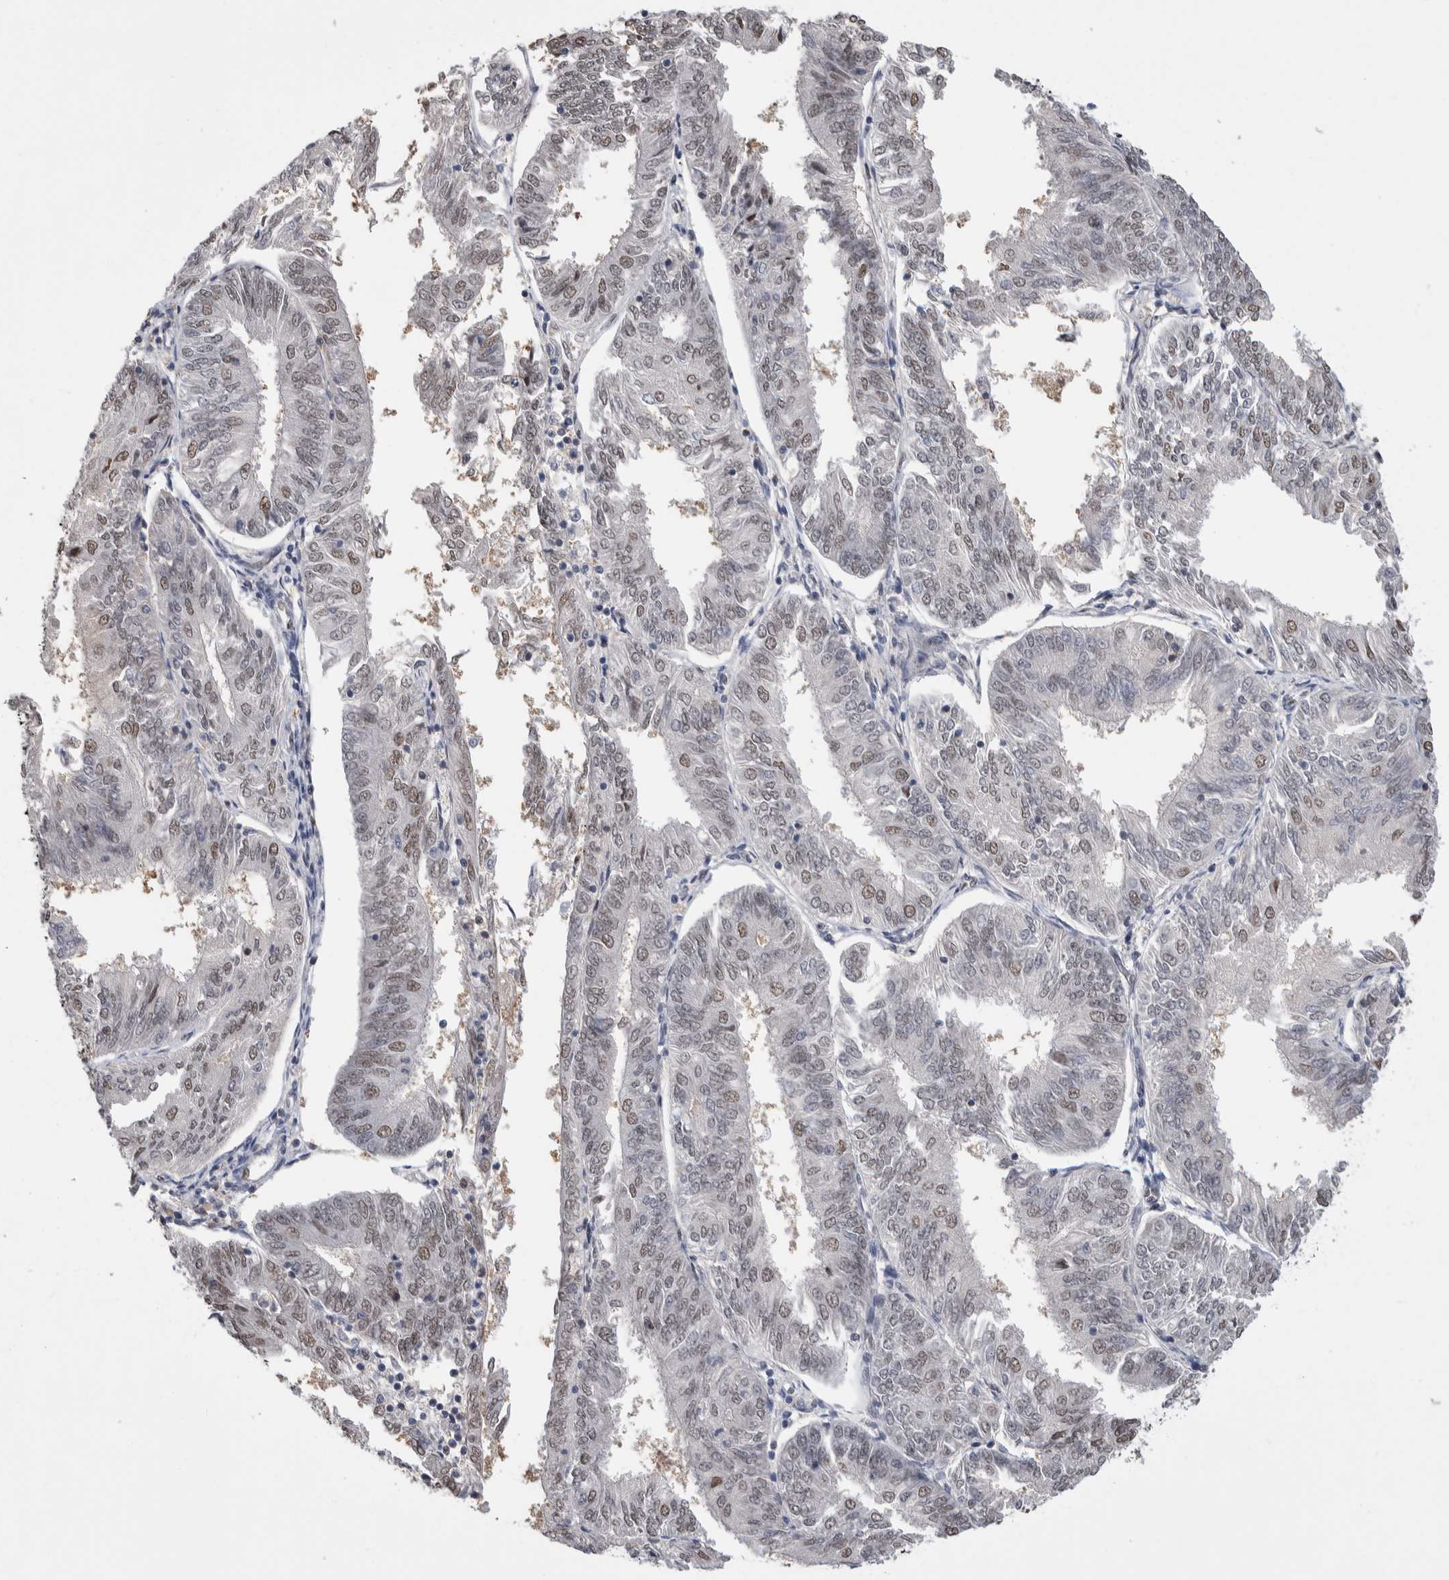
{"staining": {"intensity": "weak", "quantity": ">75%", "location": "nuclear"}, "tissue": "endometrial cancer", "cell_type": "Tumor cells", "image_type": "cancer", "snomed": [{"axis": "morphology", "description": "Adenocarcinoma, NOS"}, {"axis": "topography", "description": "Endometrium"}], "caption": "Immunohistochemical staining of endometrial adenocarcinoma exhibits low levels of weak nuclear protein staining in approximately >75% of tumor cells. (DAB (3,3'-diaminobenzidine) = brown stain, brightfield microscopy at high magnification).", "gene": "ZBTB49", "patient": {"sex": "female", "age": 58}}